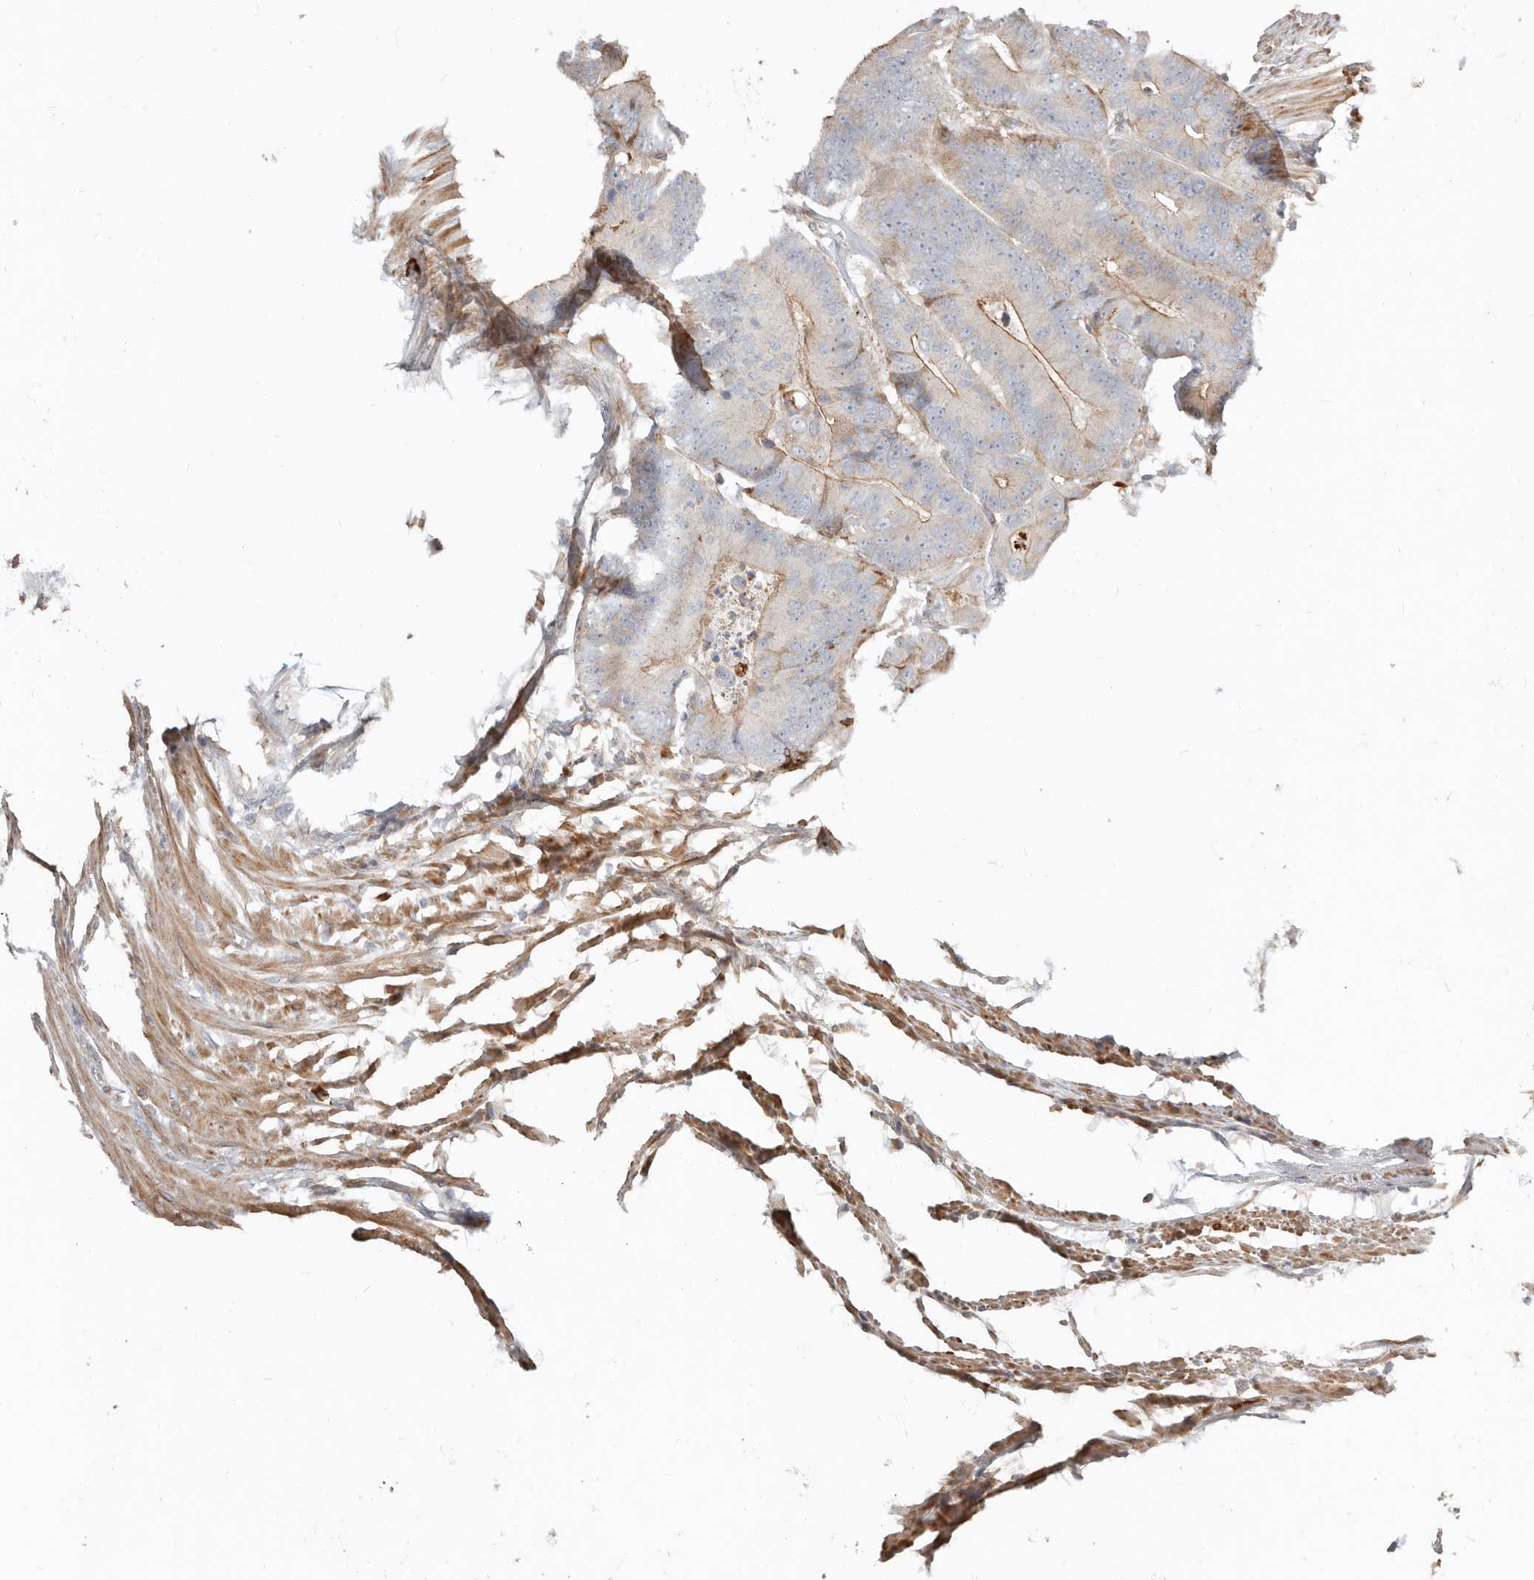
{"staining": {"intensity": "moderate", "quantity": "25%-75%", "location": "cytoplasmic/membranous"}, "tissue": "colorectal cancer", "cell_type": "Tumor cells", "image_type": "cancer", "snomed": [{"axis": "morphology", "description": "Adenocarcinoma, NOS"}, {"axis": "topography", "description": "Colon"}], "caption": "Immunohistochemistry (IHC) histopathology image of neoplastic tissue: human adenocarcinoma (colorectal) stained using immunohistochemistry (IHC) demonstrates medium levels of moderate protein expression localized specifically in the cytoplasmic/membranous of tumor cells, appearing as a cytoplasmic/membranous brown color.", "gene": "MTFR2", "patient": {"sex": "male", "age": 83}}